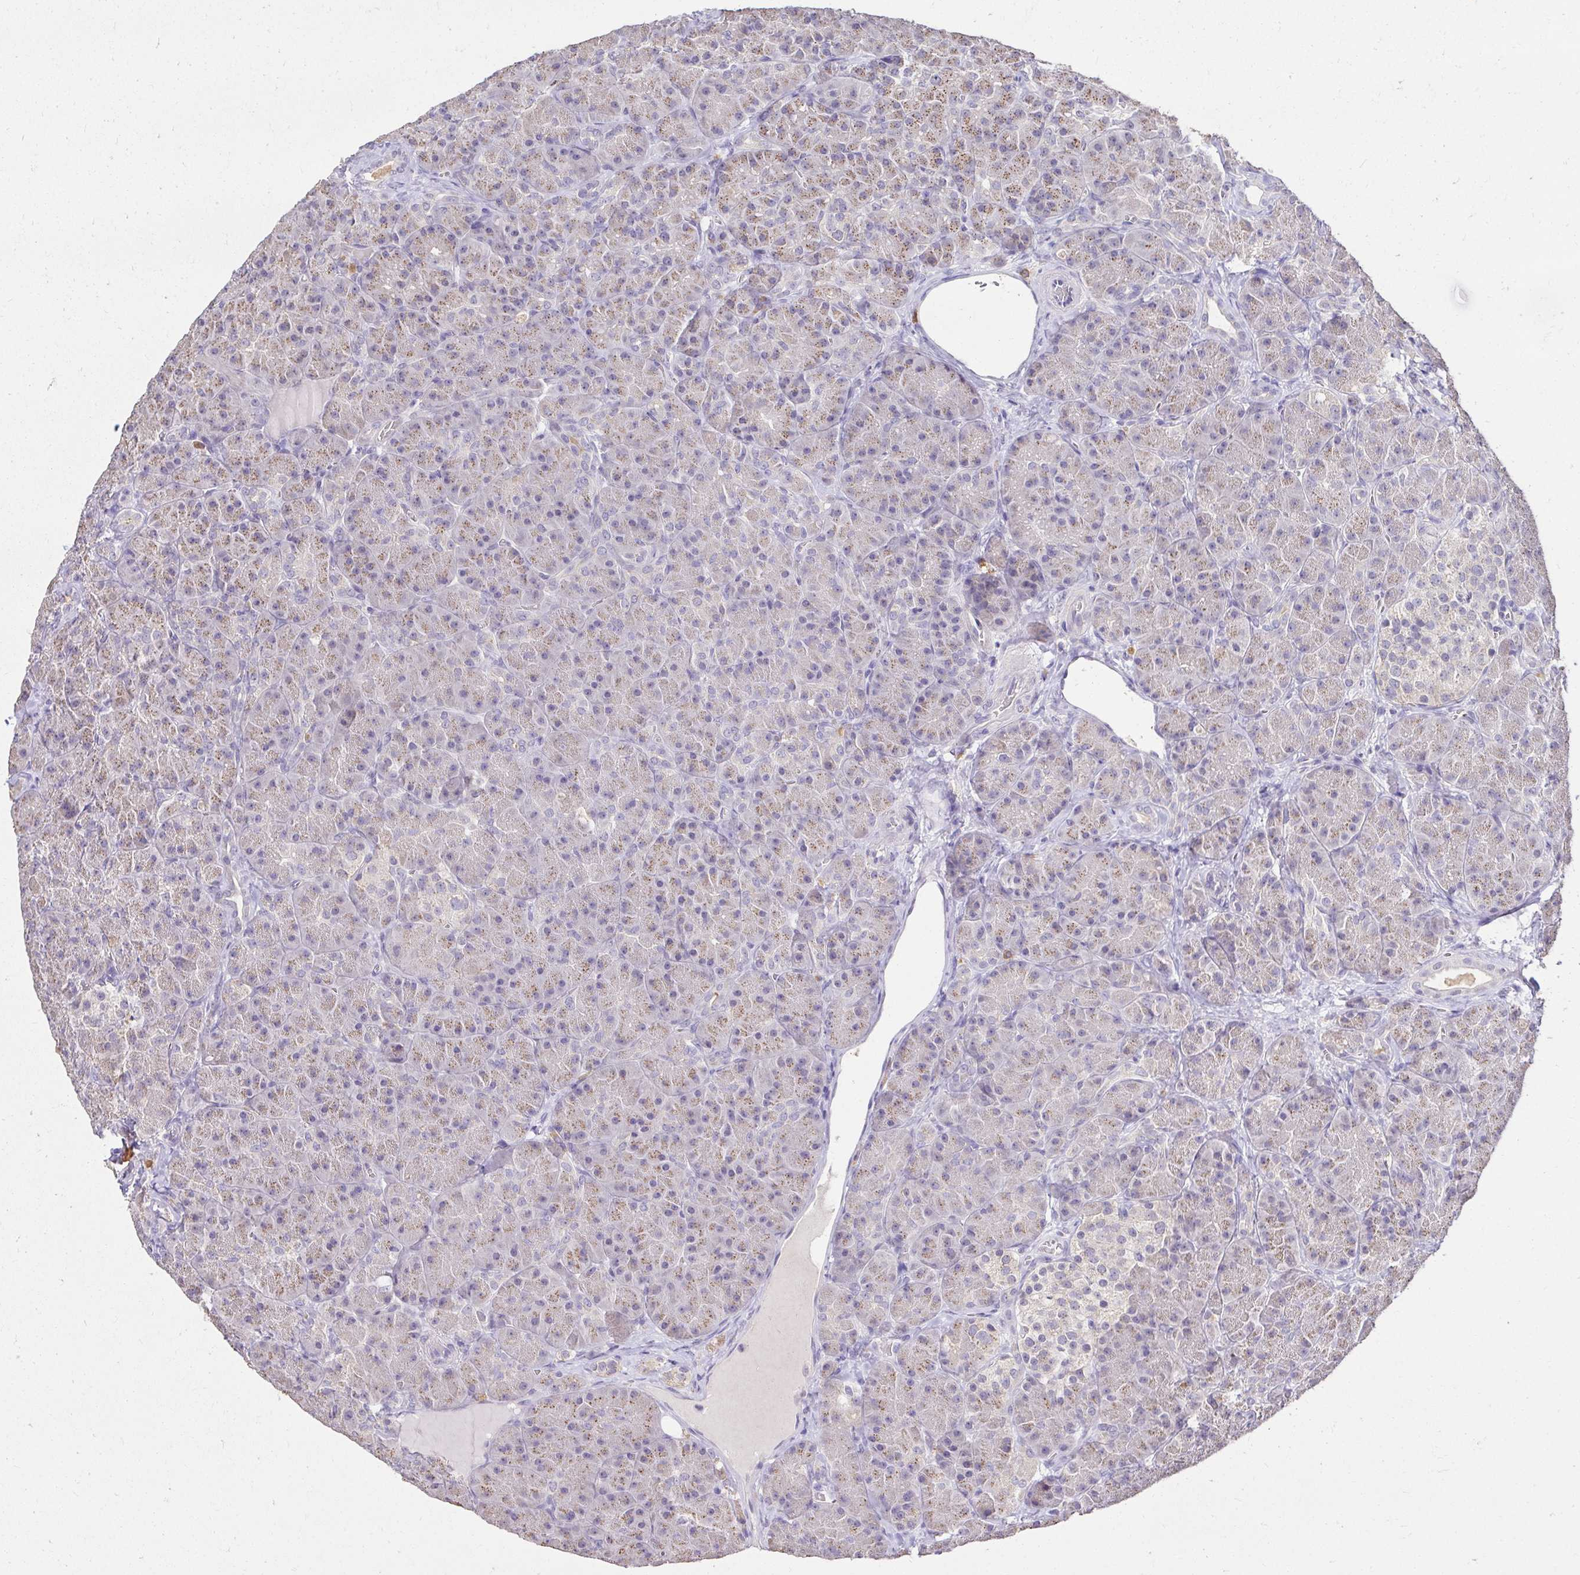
{"staining": {"intensity": "moderate", "quantity": ">75%", "location": "cytoplasmic/membranous"}, "tissue": "pancreas", "cell_type": "Exocrine glandular cells", "image_type": "normal", "snomed": [{"axis": "morphology", "description": "Normal tissue, NOS"}, {"axis": "topography", "description": "Pancreas"}], "caption": "Exocrine glandular cells reveal medium levels of moderate cytoplasmic/membranous positivity in about >75% of cells in benign pancreas.", "gene": "KIAA1210", "patient": {"sex": "male", "age": 57}}